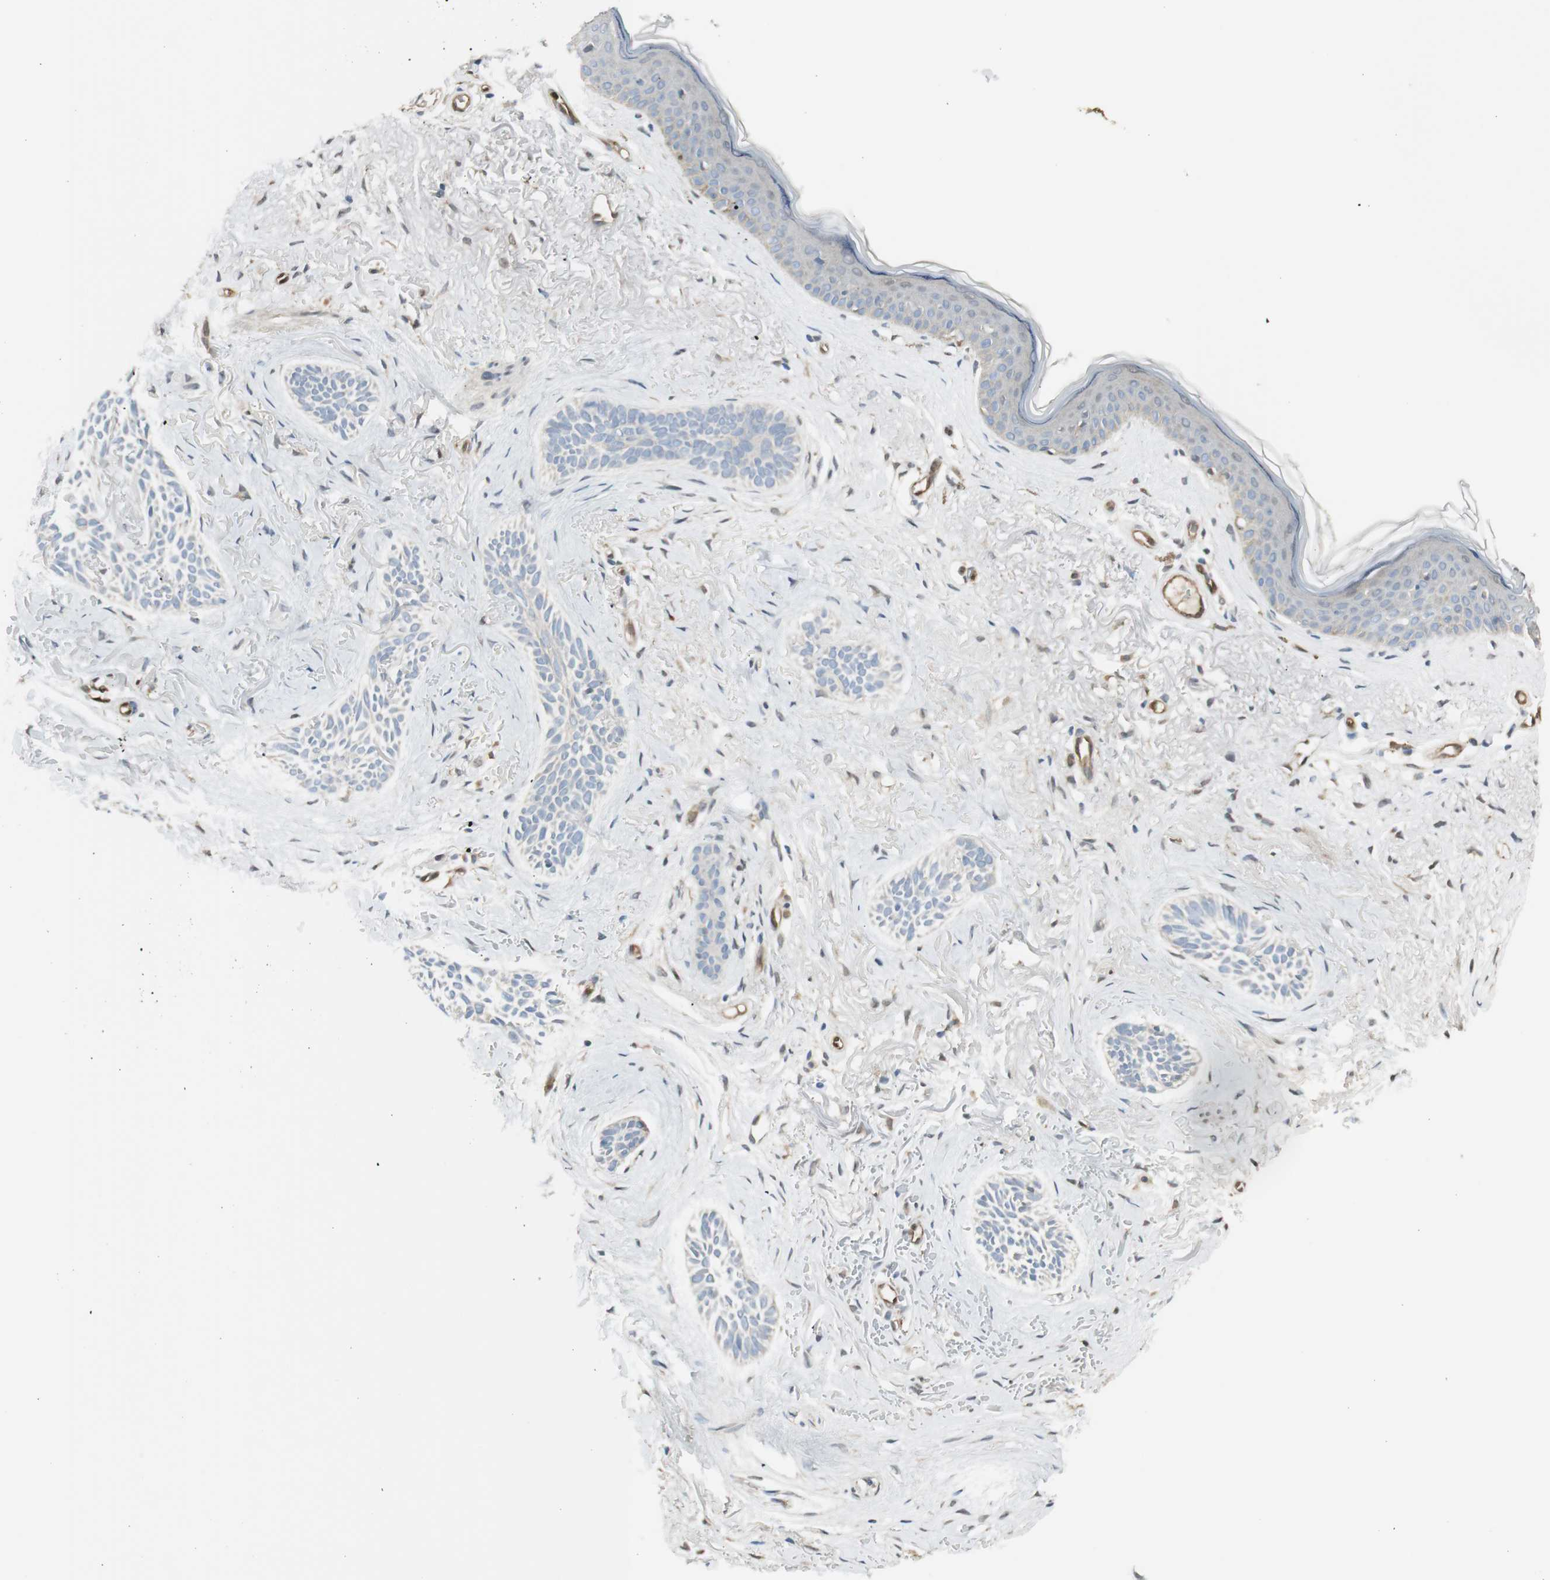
{"staining": {"intensity": "negative", "quantity": "none", "location": "none"}, "tissue": "skin cancer", "cell_type": "Tumor cells", "image_type": "cancer", "snomed": [{"axis": "morphology", "description": "Normal tissue, NOS"}, {"axis": "morphology", "description": "Basal cell carcinoma"}, {"axis": "topography", "description": "Skin"}], "caption": "IHC photomicrograph of basal cell carcinoma (skin) stained for a protein (brown), which shows no expression in tumor cells.", "gene": "SERPINB6", "patient": {"sex": "female", "age": 84}}